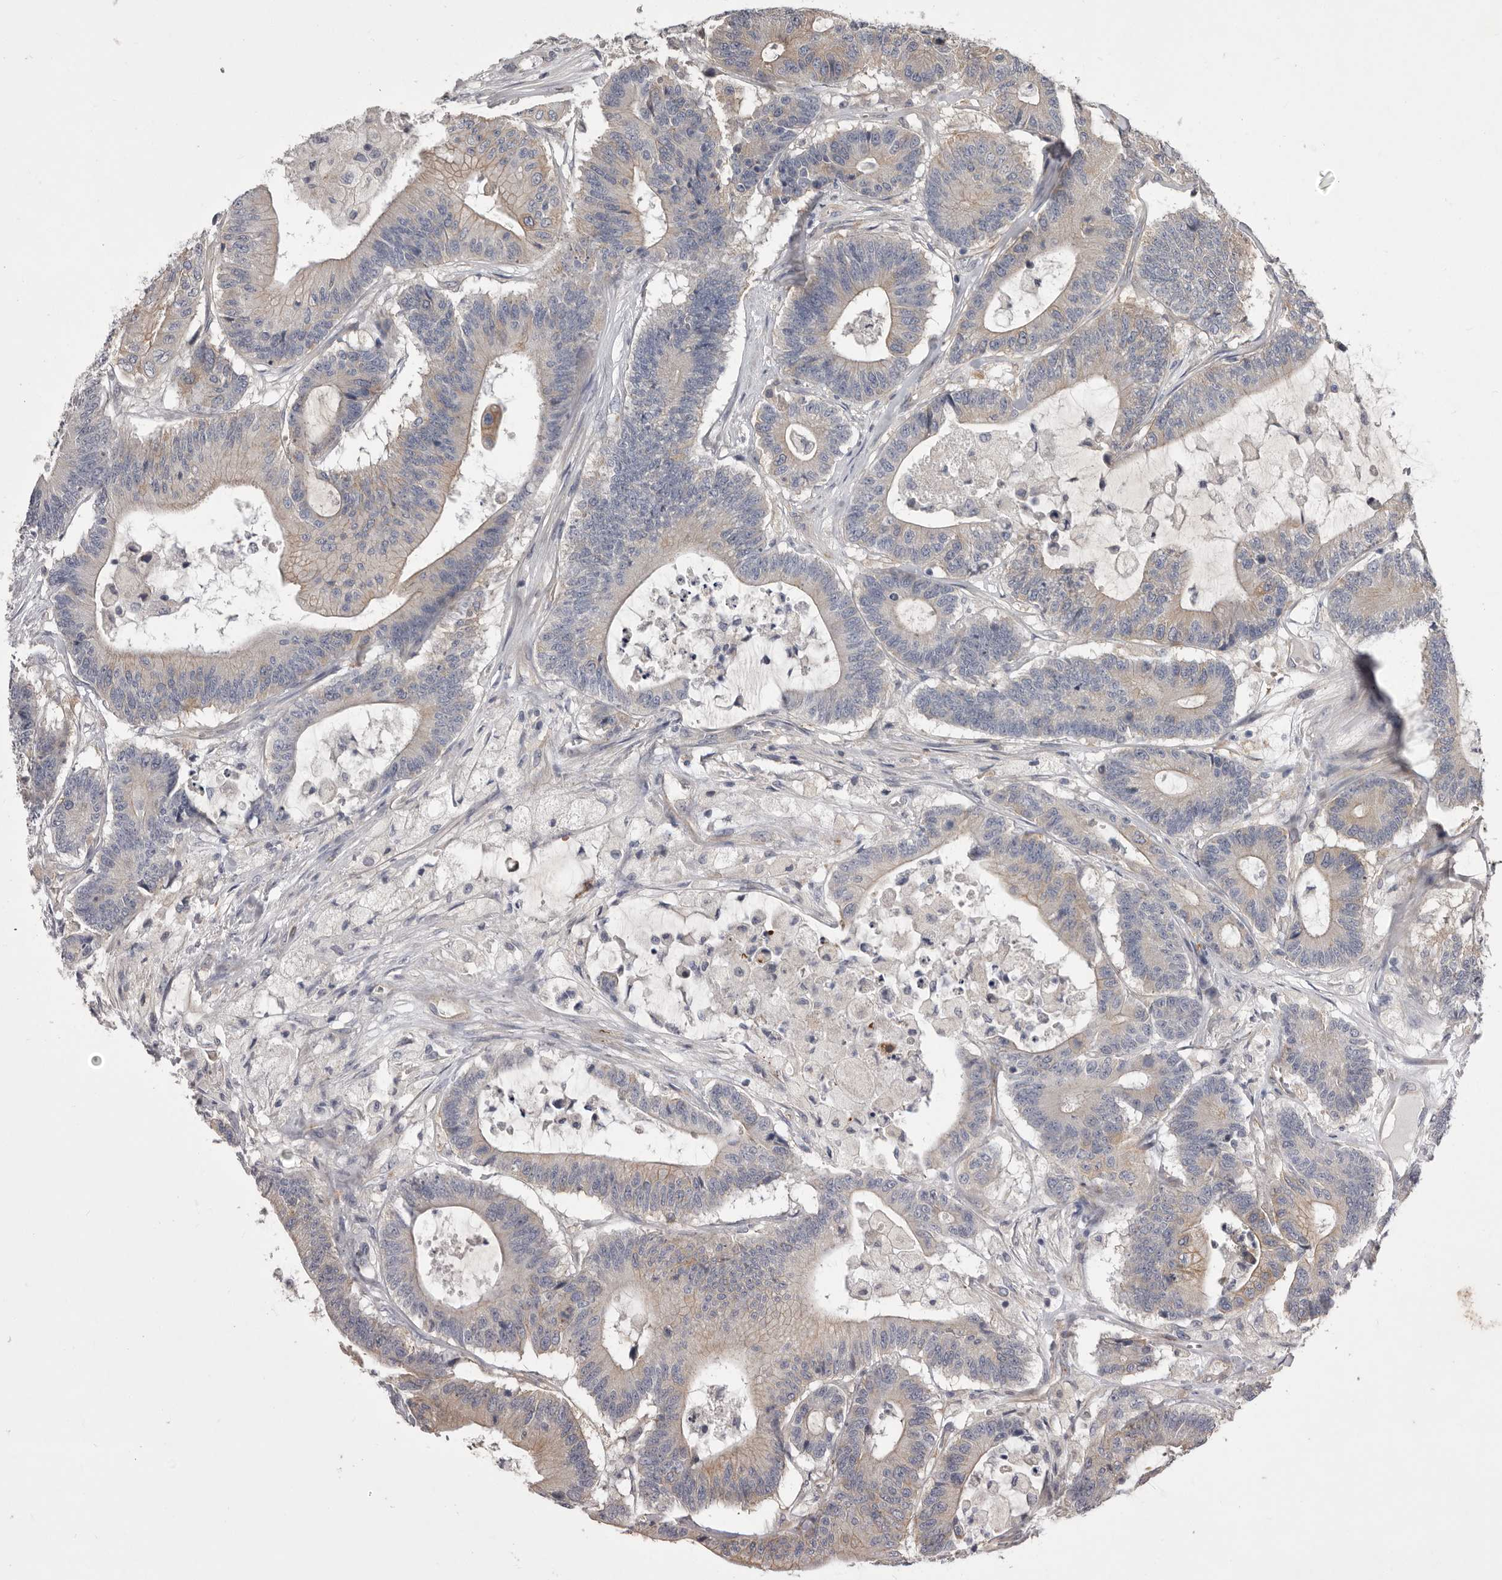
{"staining": {"intensity": "weak", "quantity": "<25%", "location": "cytoplasmic/membranous"}, "tissue": "colorectal cancer", "cell_type": "Tumor cells", "image_type": "cancer", "snomed": [{"axis": "morphology", "description": "Adenocarcinoma, NOS"}, {"axis": "topography", "description": "Colon"}], "caption": "There is no significant expression in tumor cells of colorectal adenocarcinoma.", "gene": "PNRC1", "patient": {"sex": "female", "age": 84}}